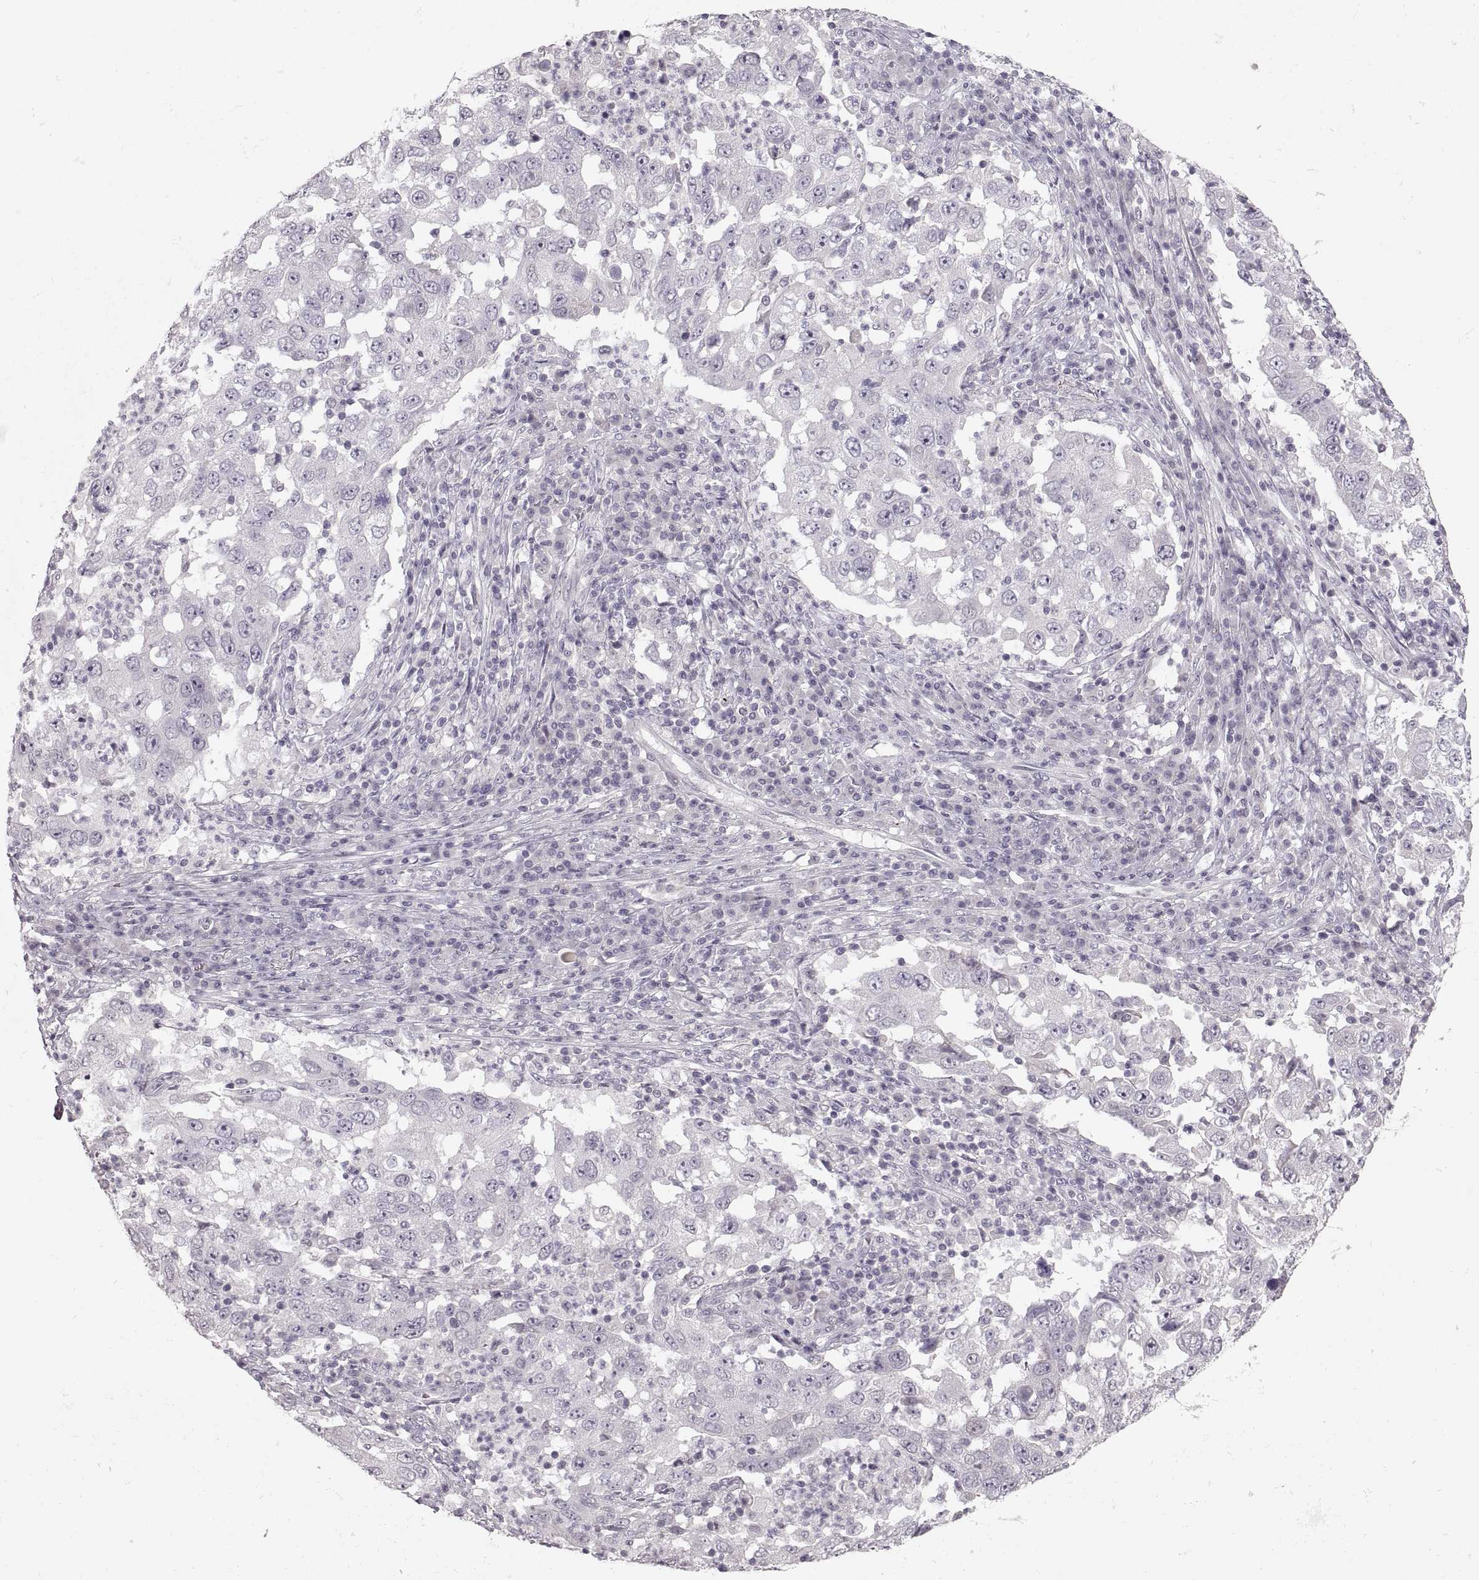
{"staining": {"intensity": "negative", "quantity": "none", "location": "none"}, "tissue": "lung cancer", "cell_type": "Tumor cells", "image_type": "cancer", "snomed": [{"axis": "morphology", "description": "Adenocarcinoma, NOS"}, {"axis": "topography", "description": "Lung"}], "caption": "Tumor cells show no significant protein expression in lung cancer (adenocarcinoma). The staining was performed using DAB to visualize the protein expression in brown, while the nuclei were stained in blue with hematoxylin (Magnification: 20x).", "gene": "PCSK2", "patient": {"sex": "male", "age": 73}}